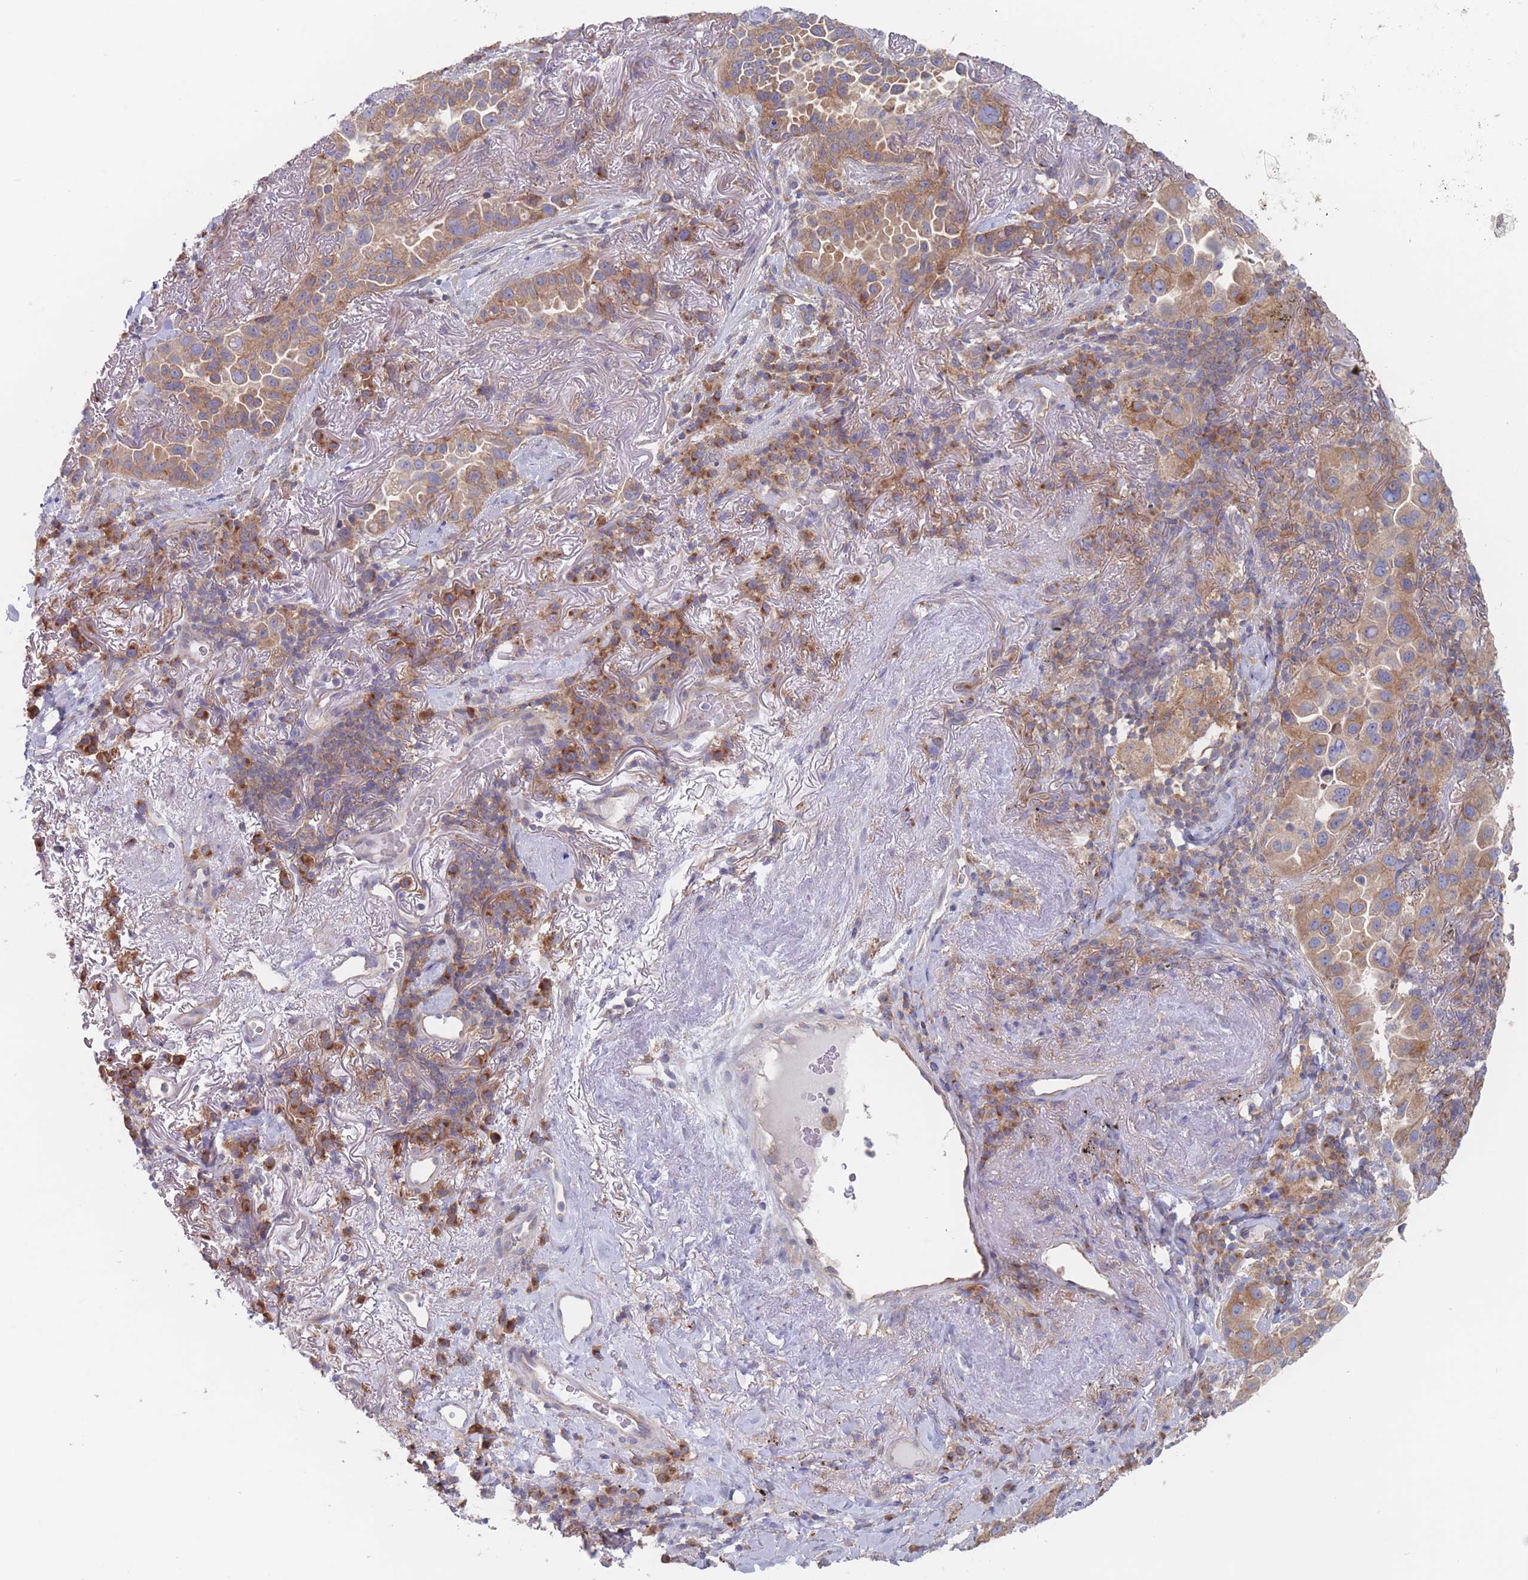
{"staining": {"intensity": "moderate", "quantity": ">75%", "location": "cytoplasmic/membranous"}, "tissue": "lung cancer", "cell_type": "Tumor cells", "image_type": "cancer", "snomed": [{"axis": "morphology", "description": "Adenocarcinoma, NOS"}, {"axis": "topography", "description": "Lung"}], "caption": "Tumor cells exhibit medium levels of moderate cytoplasmic/membranous positivity in approximately >75% of cells in human lung cancer.", "gene": "EFCC1", "patient": {"sex": "female", "age": 69}}